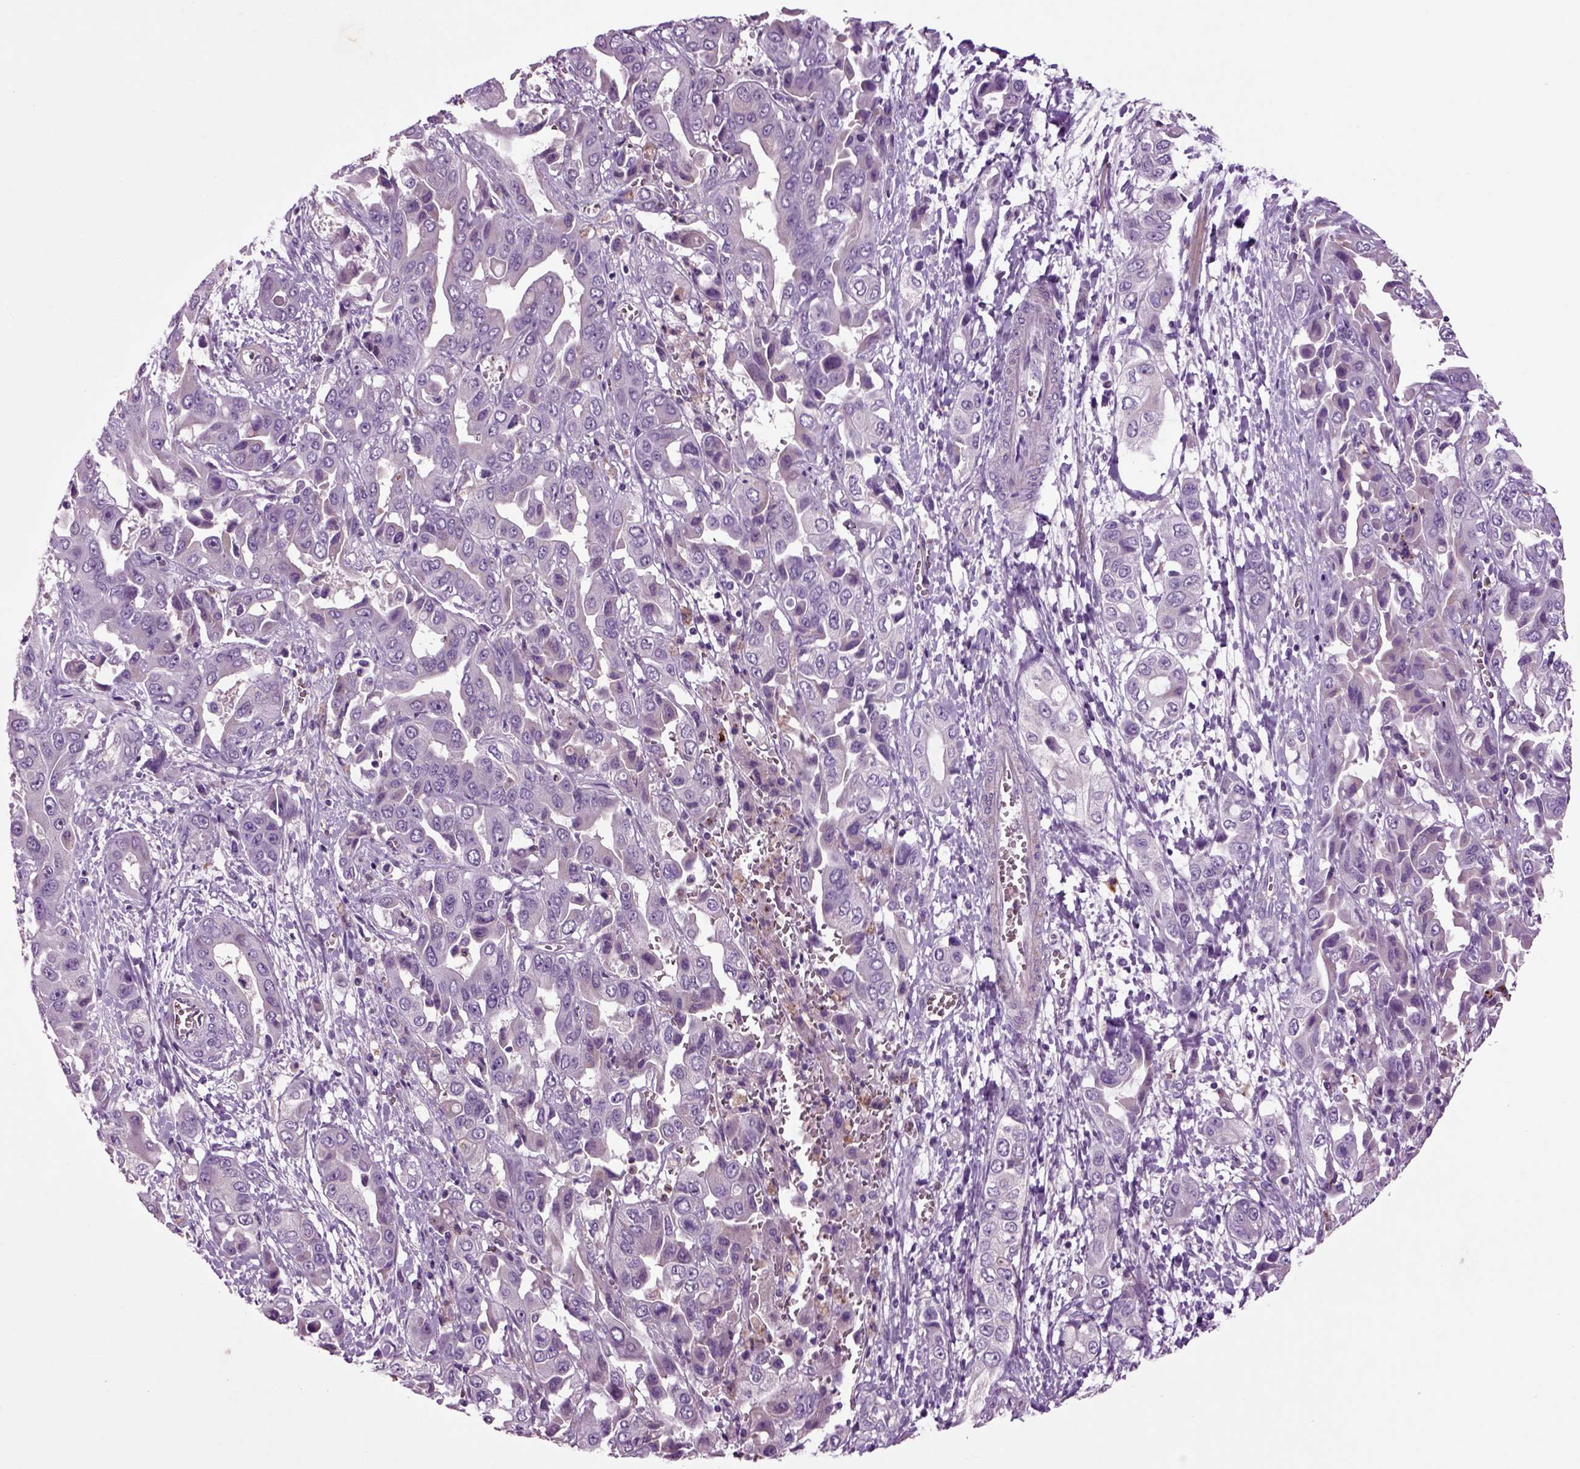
{"staining": {"intensity": "moderate", "quantity": "<25%", "location": "cytoplasmic/membranous"}, "tissue": "liver cancer", "cell_type": "Tumor cells", "image_type": "cancer", "snomed": [{"axis": "morphology", "description": "Cholangiocarcinoma"}, {"axis": "topography", "description": "Liver"}], "caption": "IHC staining of liver cancer, which shows low levels of moderate cytoplasmic/membranous expression in approximately <25% of tumor cells indicating moderate cytoplasmic/membranous protein positivity. The staining was performed using DAB (brown) for protein detection and nuclei were counterstained in hematoxylin (blue).", "gene": "SPON1", "patient": {"sex": "female", "age": 52}}